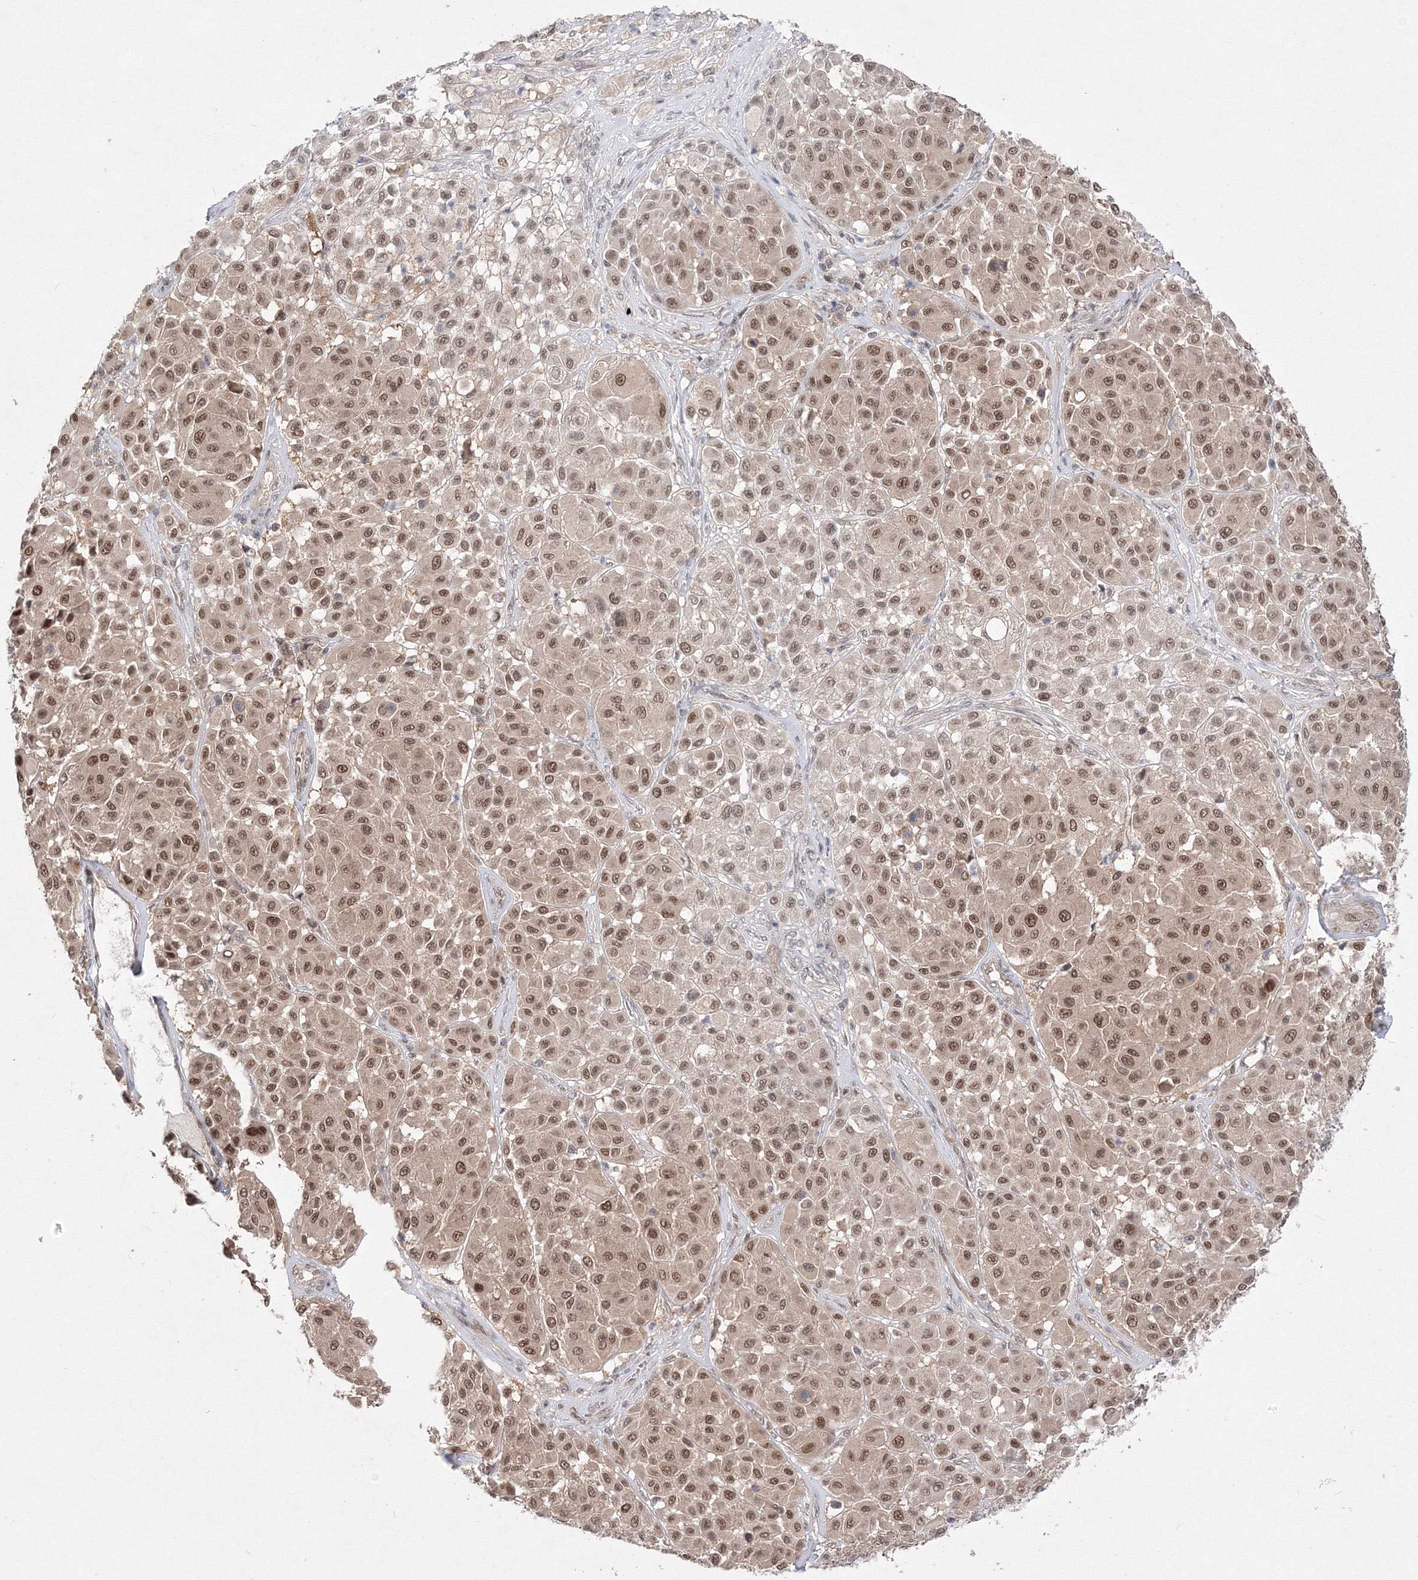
{"staining": {"intensity": "moderate", "quantity": ">75%", "location": "nuclear"}, "tissue": "melanoma", "cell_type": "Tumor cells", "image_type": "cancer", "snomed": [{"axis": "morphology", "description": "Malignant melanoma, Metastatic site"}, {"axis": "topography", "description": "Soft tissue"}], "caption": "Moderate nuclear expression is present in approximately >75% of tumor cells in malignant melanoma (metastatic site).", "gene": "COPS4", "patient": {"sex": "male", "age": 41}}